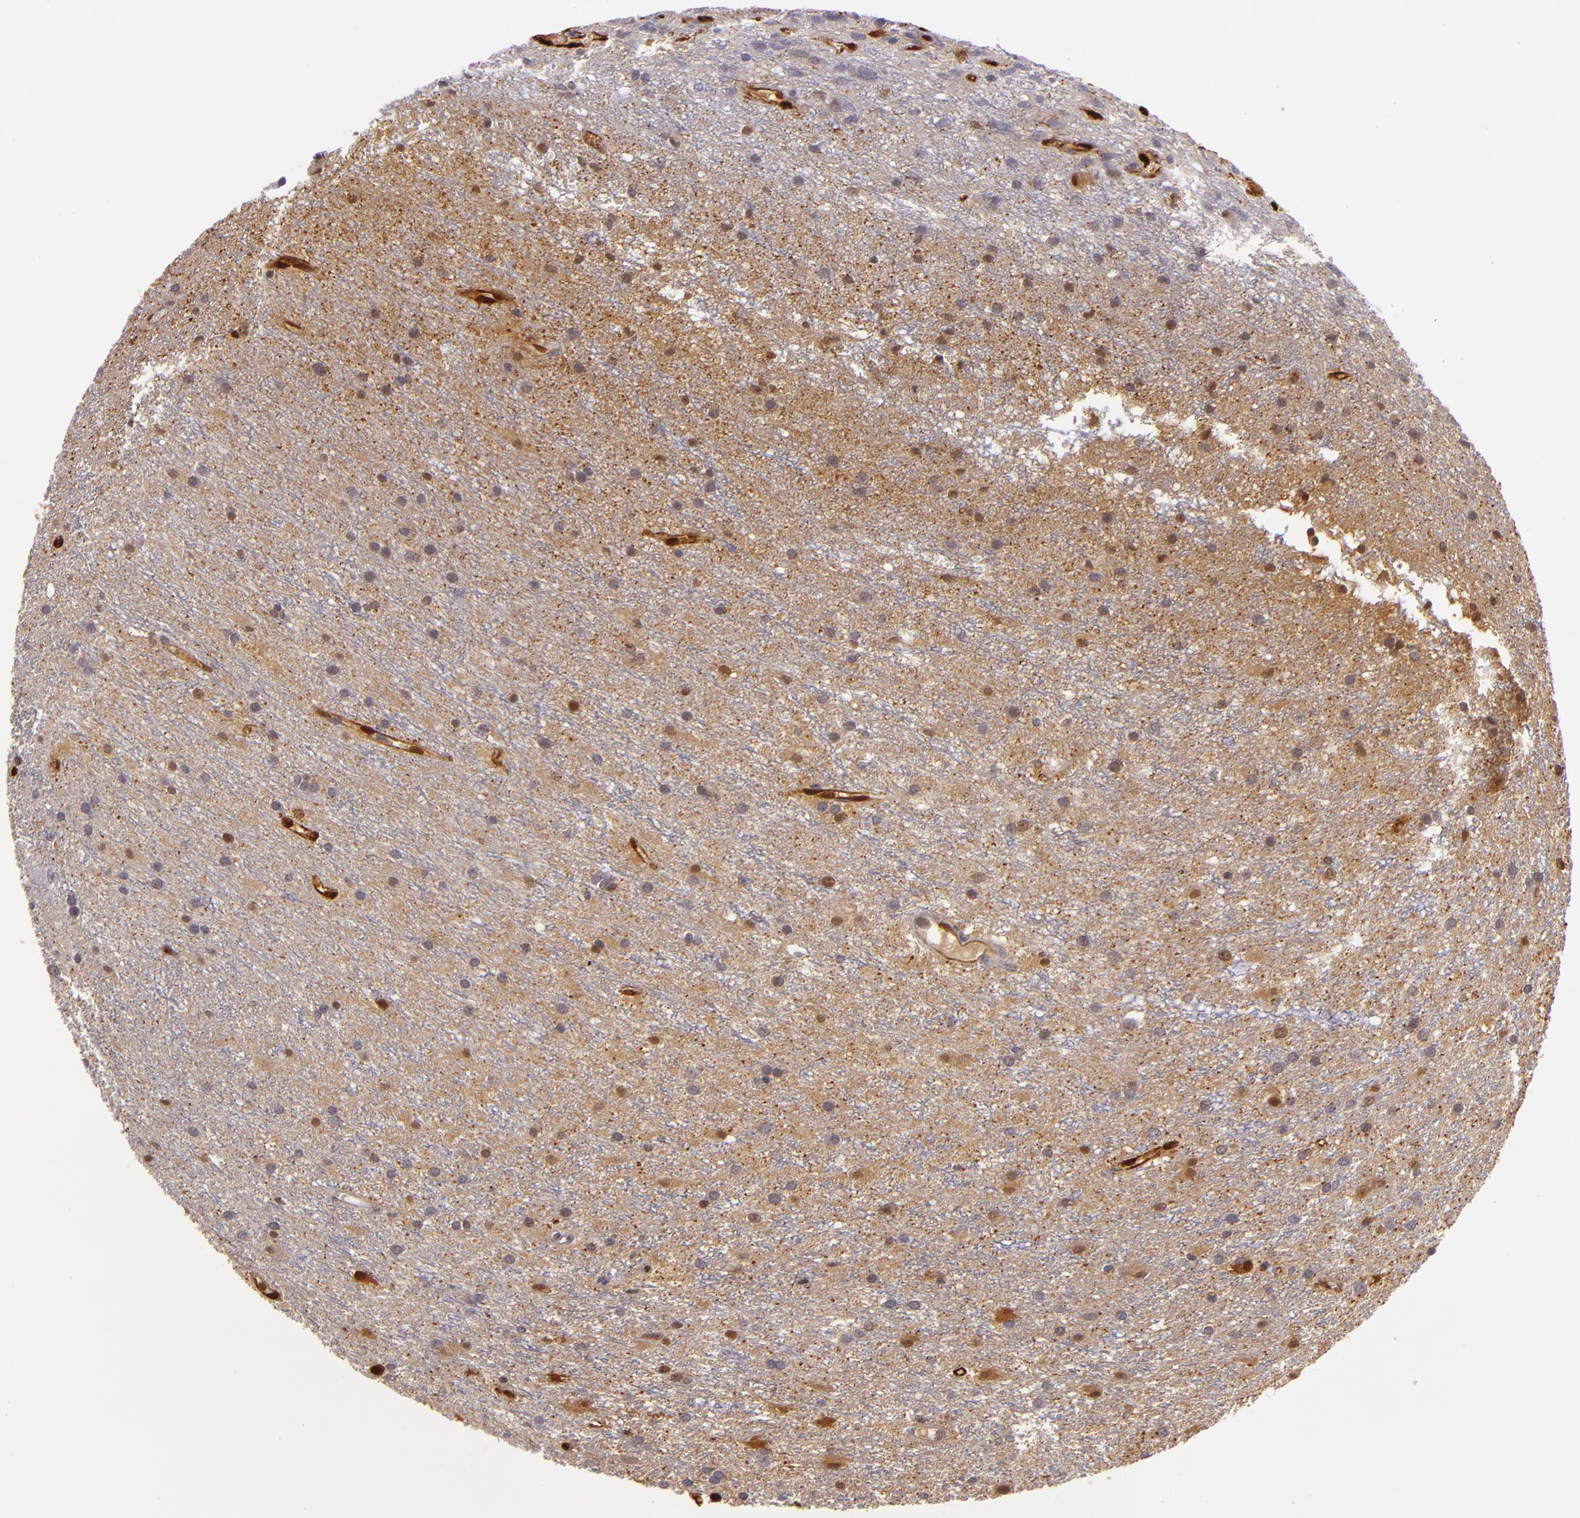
{"staining": {"intensity": "moderate", "quantity": ">75%", "location": "nuclear"}, "tissue": "glioma", "cell_type": "Tumor cells", "image_type": "cancer", "snomed": [{"axis": "morphology", "description": "Glioma, malignant, Low grade"}, {"axis": "topography", "description": "Brain"}], "caption": "Moderate nuclear positivity is identified in about >75% of tumor cells in glioma.", "gene": "MT1A", "patient": {"sex": "female", "age": 15}}